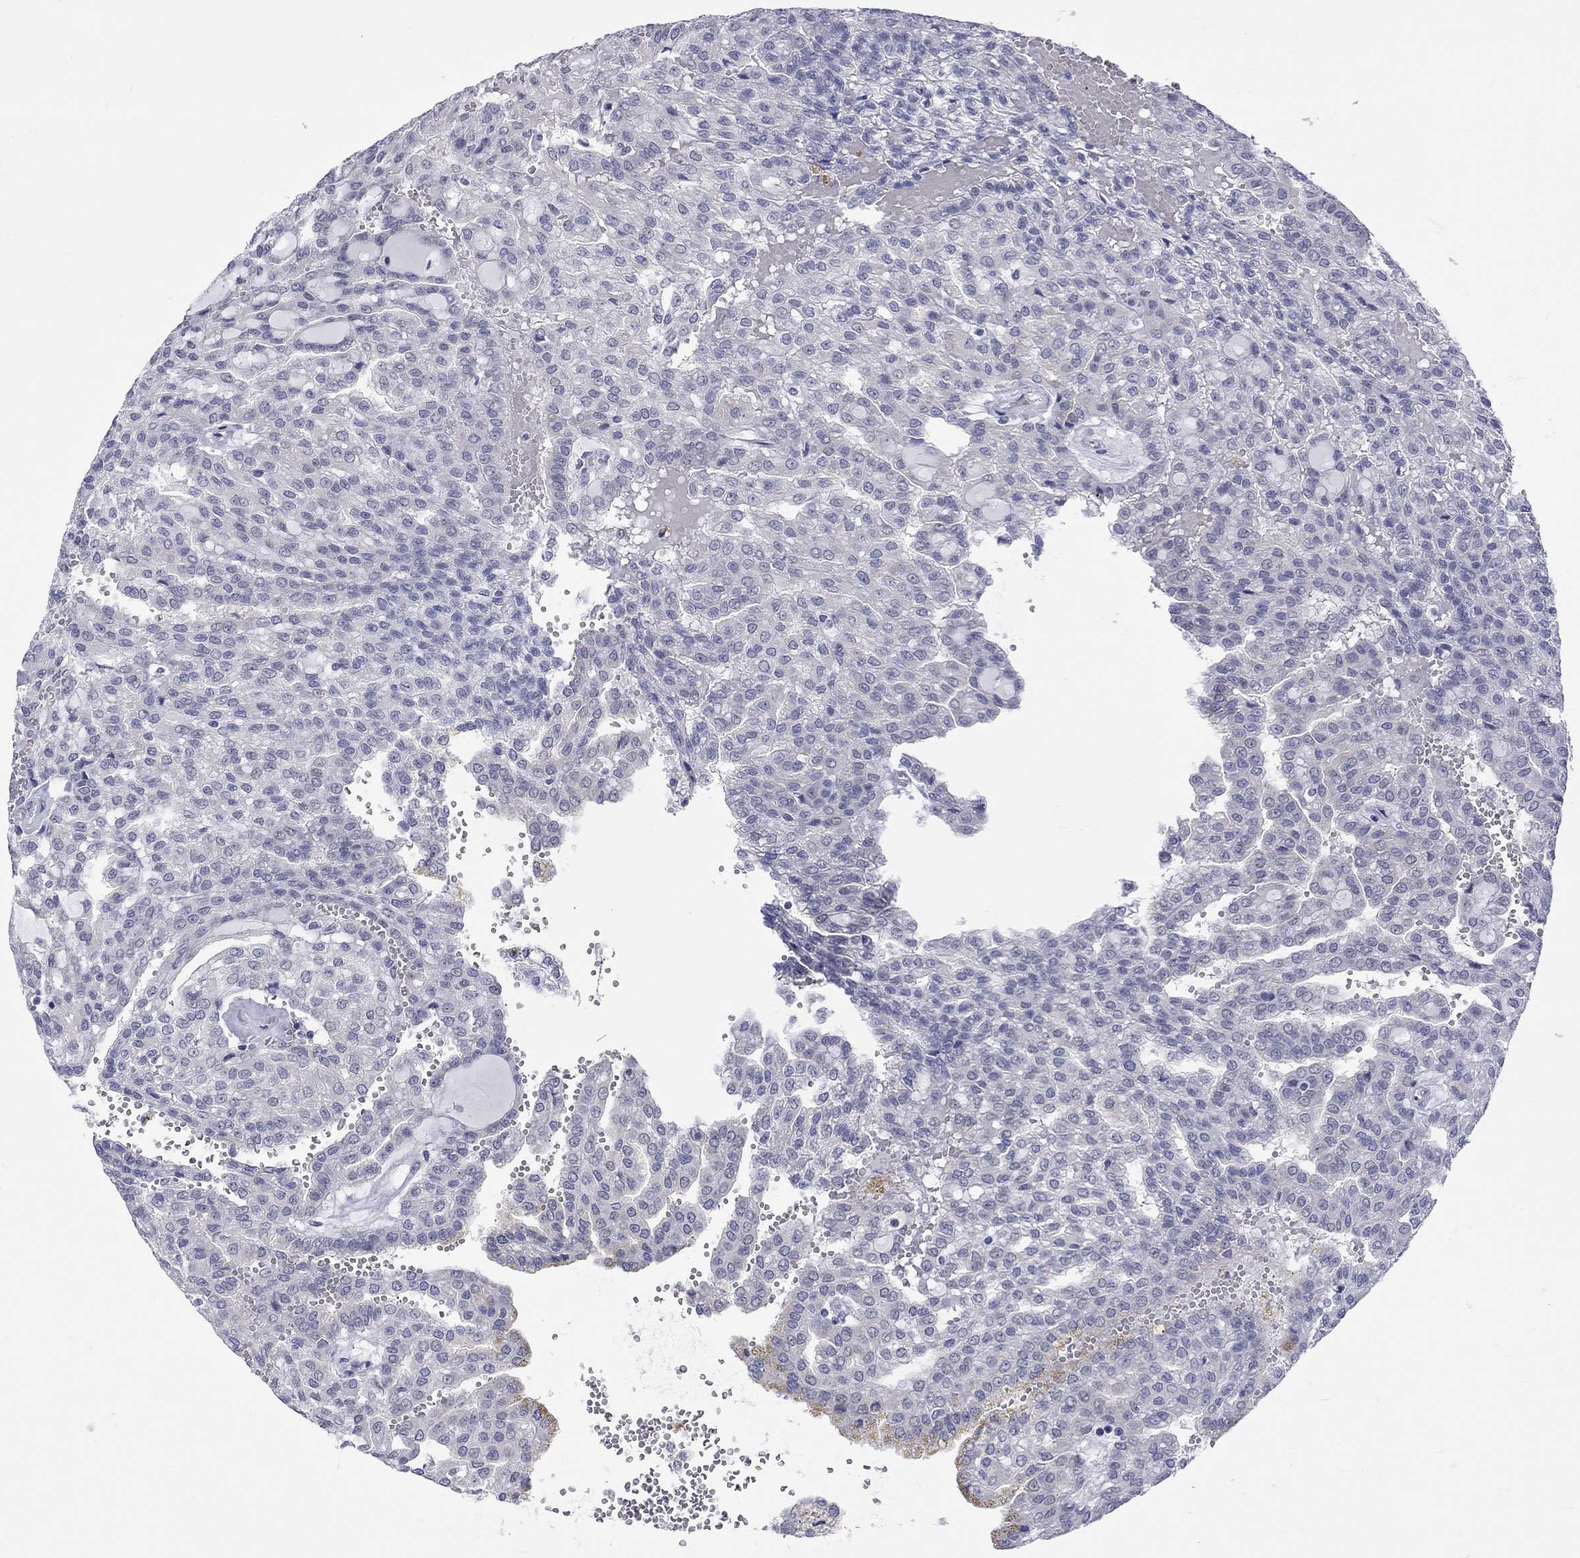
{"staining": {"intensity": "negative", "quantity": "none", "location": "none"}, "tissue": "renal cancer", "cell_type": "Tumor cells", "image_type": "cancer", "snomed": [{"axis": "morphology", "description": "Adenocarcinoma, NOS"}, {"axis": "topography", "description": "Kidney"}], "caption": "Protein analysis of adenocarcinoma (renal) displays no significant expression in tumor cells. Nuclei are stained in blue.", "gene": "CERS1", "patient": {"sex": "male", "age": 63}}